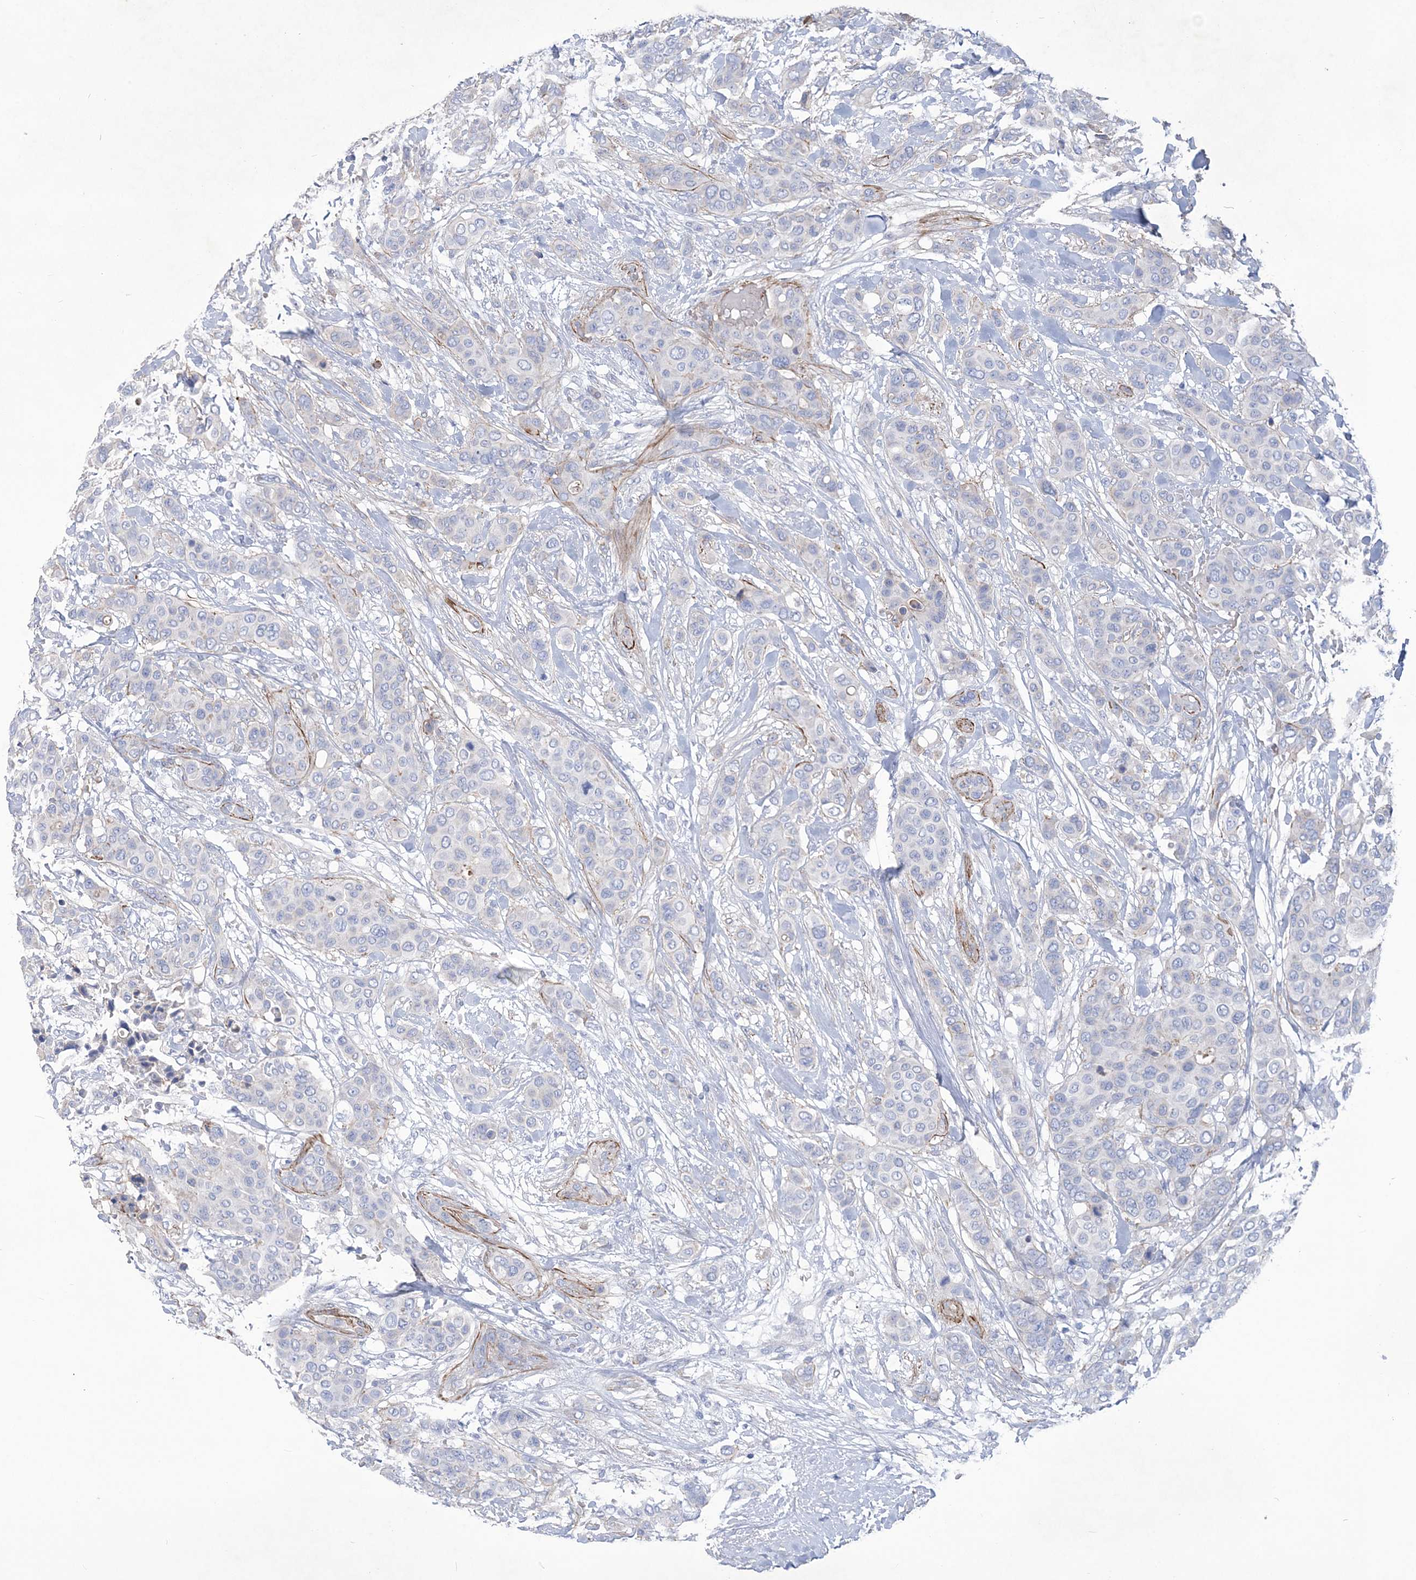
{"staining": {"intensity": "negative", "quantity": "none", "location": "none"}, "tissue": "breast cancer", "cell_type": "Tumor cells", "image_type": "cancer", "snomed": [{"axis": "morphology", "description": "Lobular carcinoma"}, {"axis": "topography", "description": "Breast"}], "caption": "The histopathology image shows no significant expression in tumor cells of breast lobular carcinoma.", "gene": "WDR74", "patient": {"sex": "female", "age": 51}}